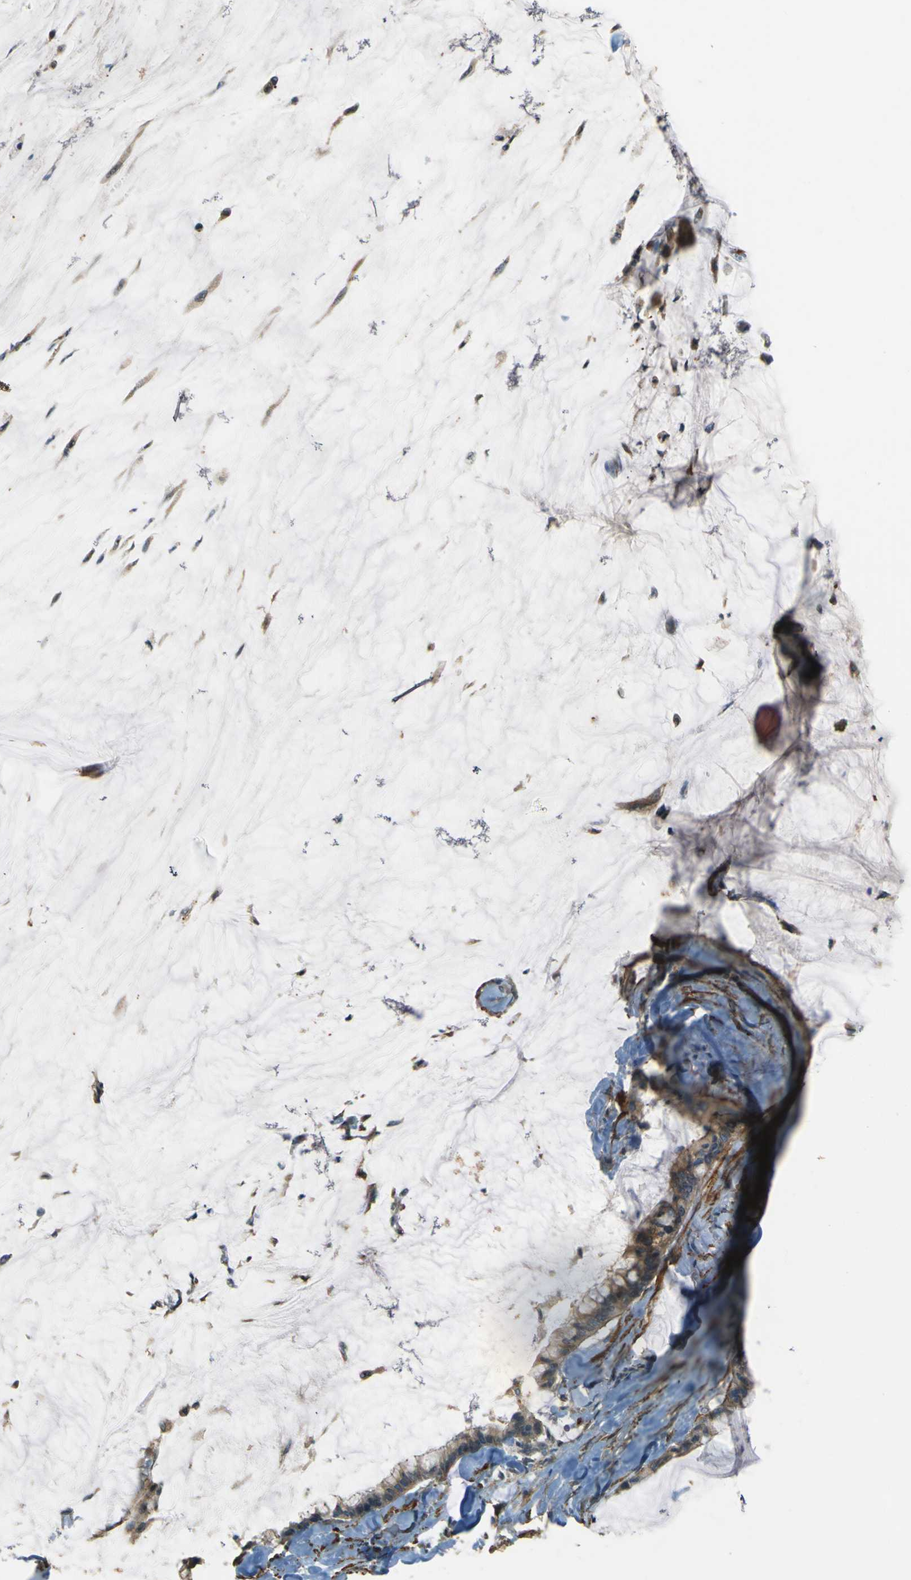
{"staining": {"intensity": "weak", "quantity": ">75%", "location": "cytoplasmic/membranous"}, "tissue": "pancreatic cancer", "cell_type": "Tumor cells", "image_type": "cancer", "snomed": [{"axis": "morphology", "description": "Adenocarcinoma, NOS"}, {"axis": "topography", "description": "Pancreas"}], "caption": "Protein expression analysis of human adenocarcinoma (pancreatic) reveals weak cytoplasmic/membranous expression in approximately >75% of tumor cells.", "gene": "NEXN", "patient": {"sex": "male", "age": 41}}